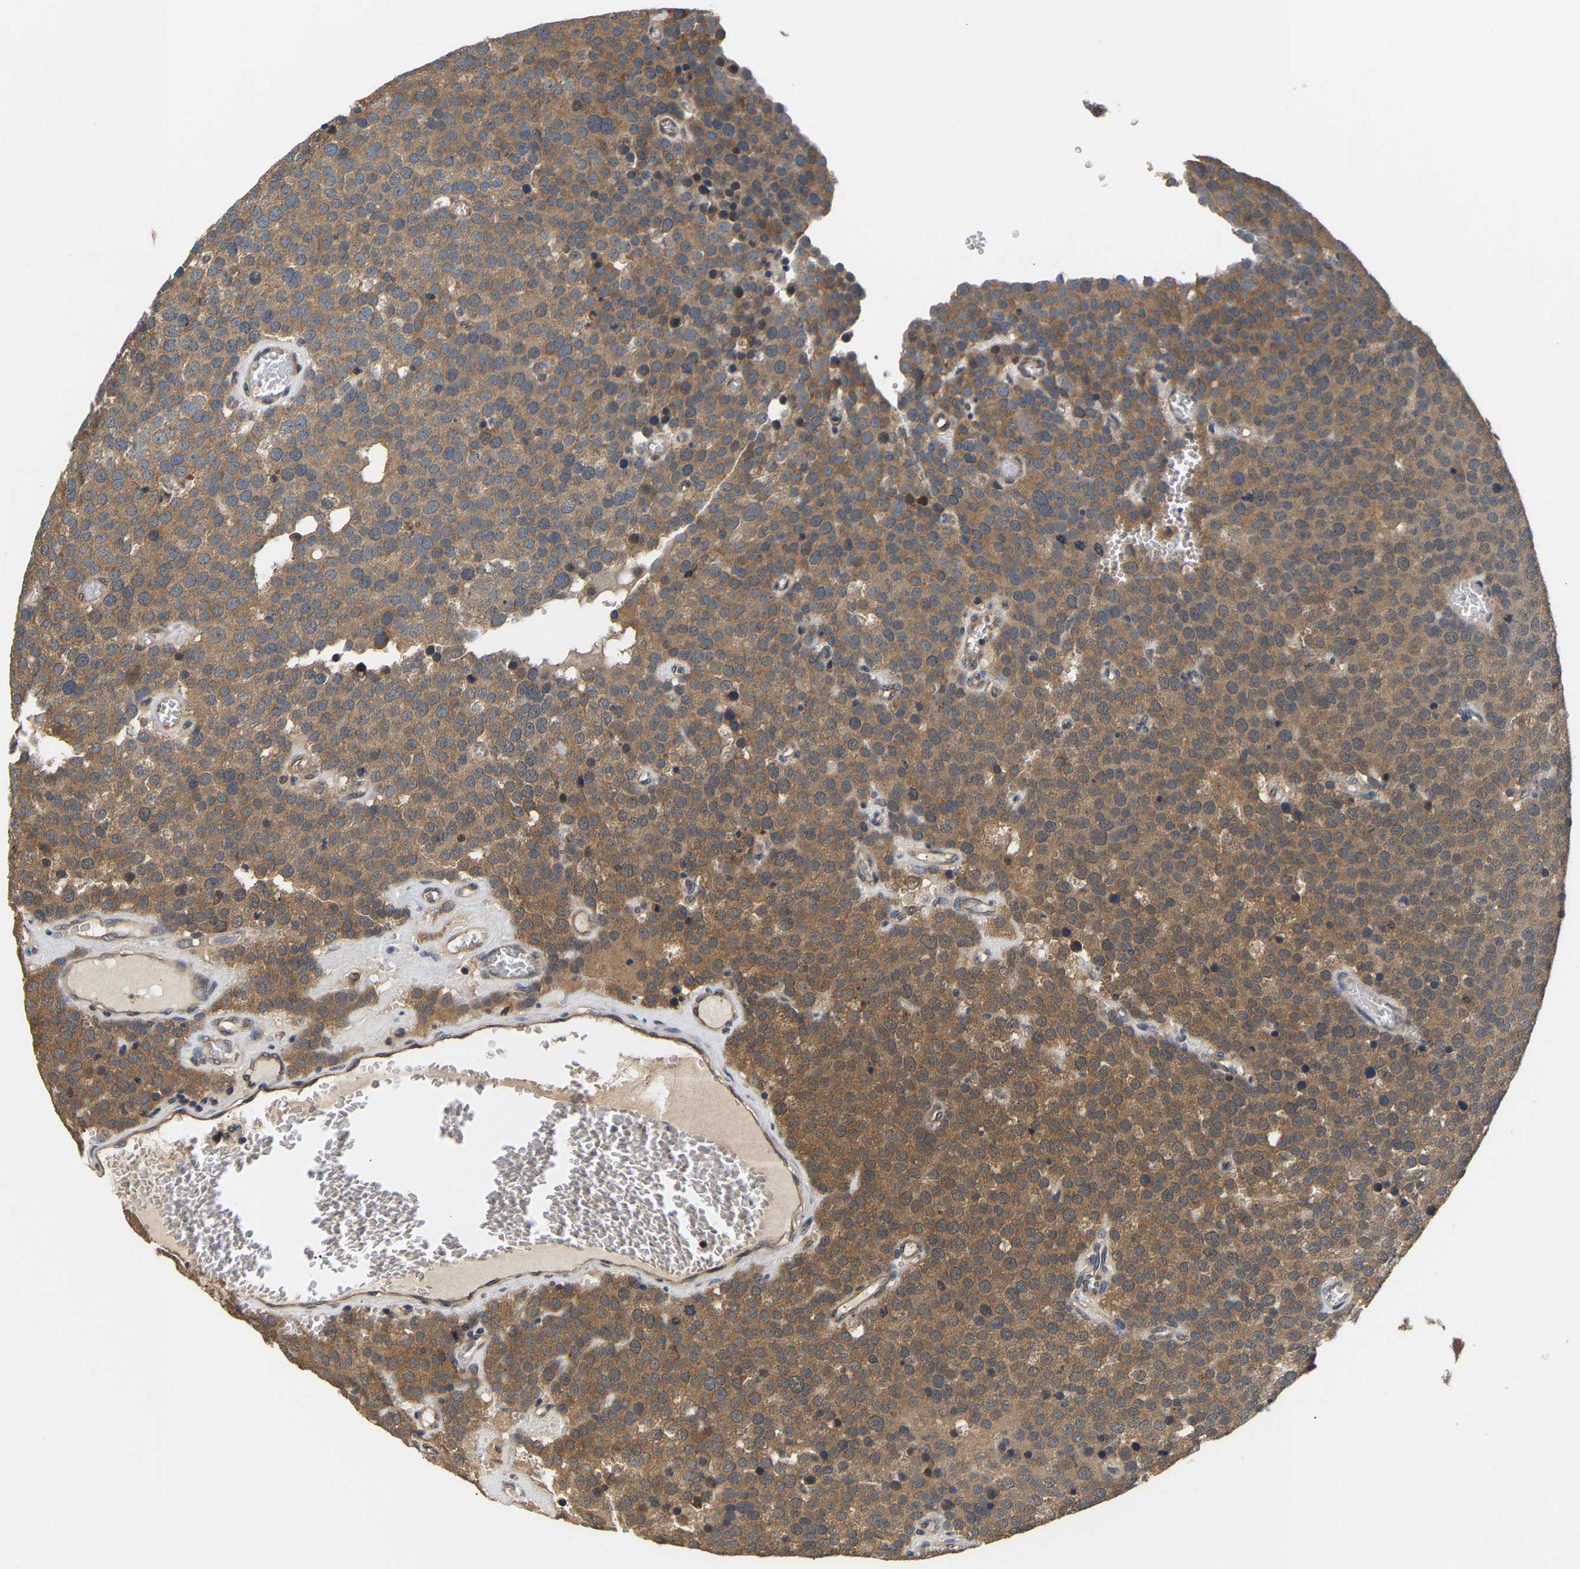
{"staining": {"intensity": "moderate", "quantity": ">75%", "location": "cytoplasmic/membranous"}, "tissue": "testis cancer", "cell_type": "Tumor cells", "image_type": "cancer", "snomed": [{"axis": "morphology", "description": "Normal tissue, NOS"}, {"axis": "morphology", "description": "Seminoma, NOS"}, {"axis": "topography", "description": "Testis"}], "caption": "A photomicrograph of seminoma (testis) stained for a protein demonstrates moderate cytoplasmic/membranous brown staining in tumor cells. Using DAB (brown) and hematoxylin (blue) stains, captured at high magnification using brightfield microscopy.", "gene": "ARHGEF12", "patient": {"sex": "male", "age": 71}}